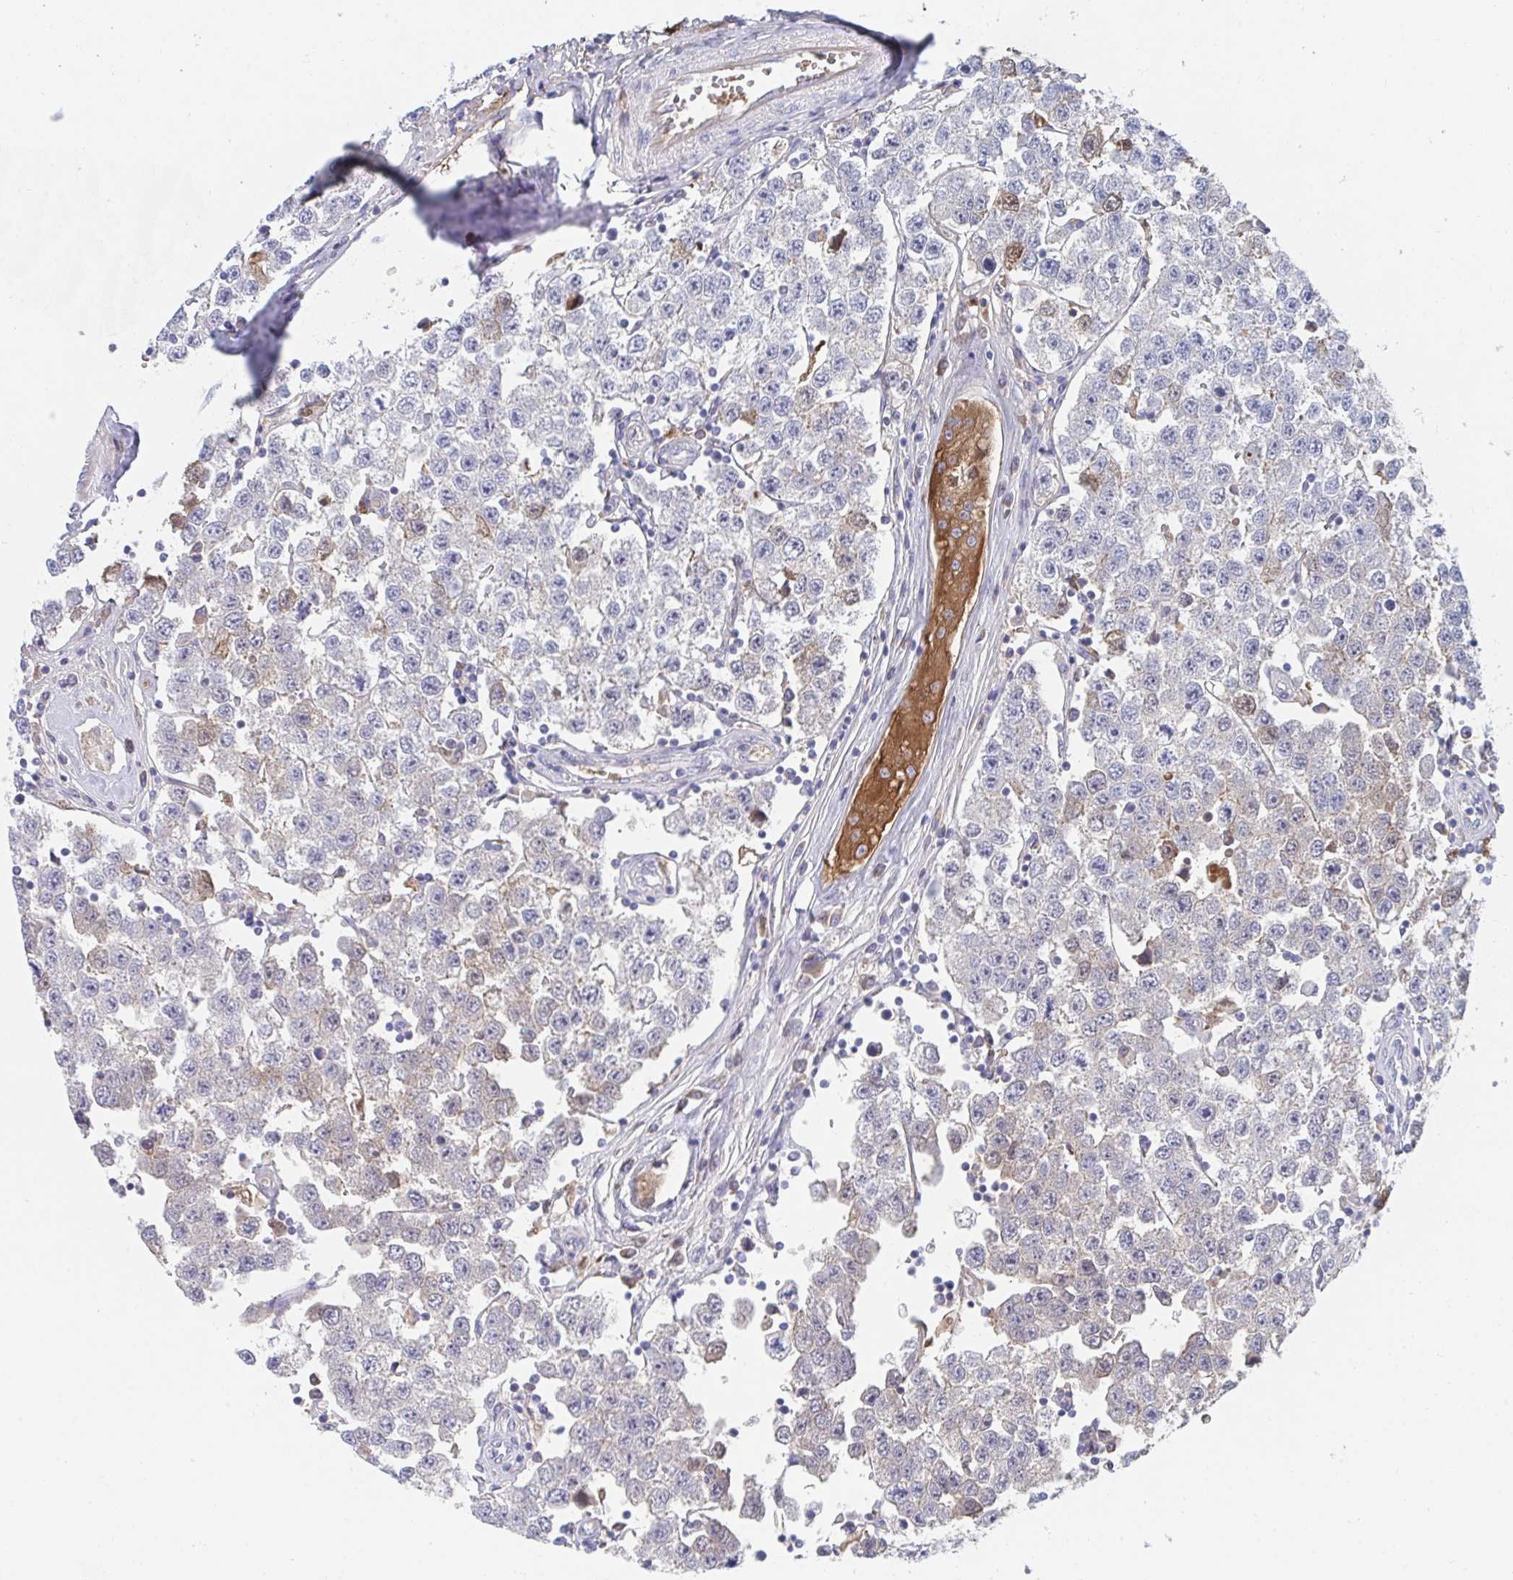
{"staining": {"intensity": "negative", "quantity": "none", "location": "none"}, "tissue": "testis cancer", "cell_type": "Tumor cells", "image_type": "cancer", "snomed": [{"axis": "morphology", "description": "Seminoma, NOS"}, {"axis": "topography", "description": "Testis"}], "caption": "Immunohistochemistry (IHC) histopathology image of neoplastic tissue: seminoma (testis) stained with DAB (3,3'-diaminobenzidine) shows no significant protein staining in tumor cells.", "gene": "TNFAIP6", "patient": {"sex": "male", "age": 34}}